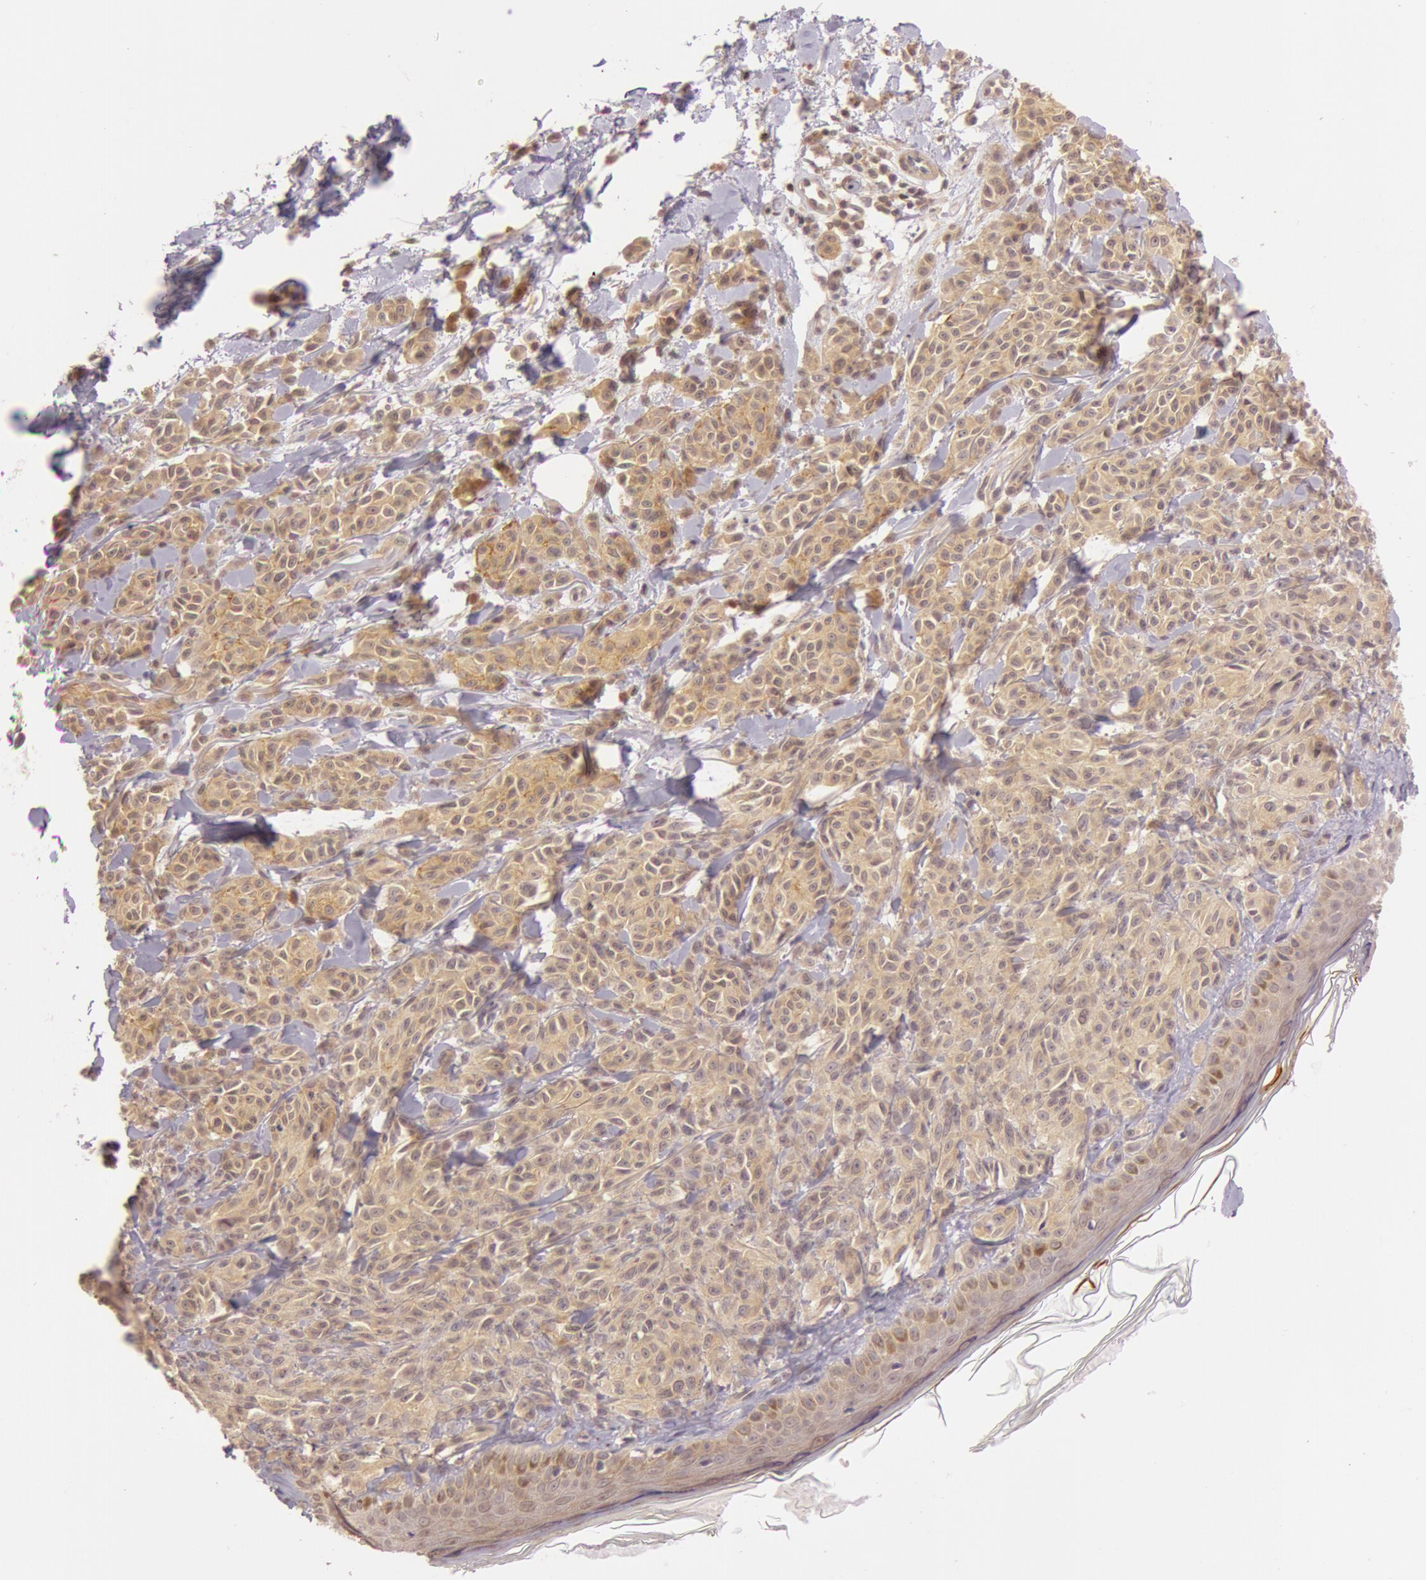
{"staining": {"intensity": "moderate", "quantity": ">75%", "location": "cytoplasmic/membranous"}, "tissue": "melanoma", "cell_type": "Tumor cells", "image_type": "cancer", "snomed": [{"axis": "morphology", "description": "Malignant melanoma, NOS"}, {"axis": "topography", "description": "Skin"}], "caption": "About >75% of tumor cells in human melanoma show moderate cytoplasmic/membranous protein expression as visualized by brown immunohistochemical staining.", "gene": "ATG2B", "patient": {"sex": "female", "age": 73}}